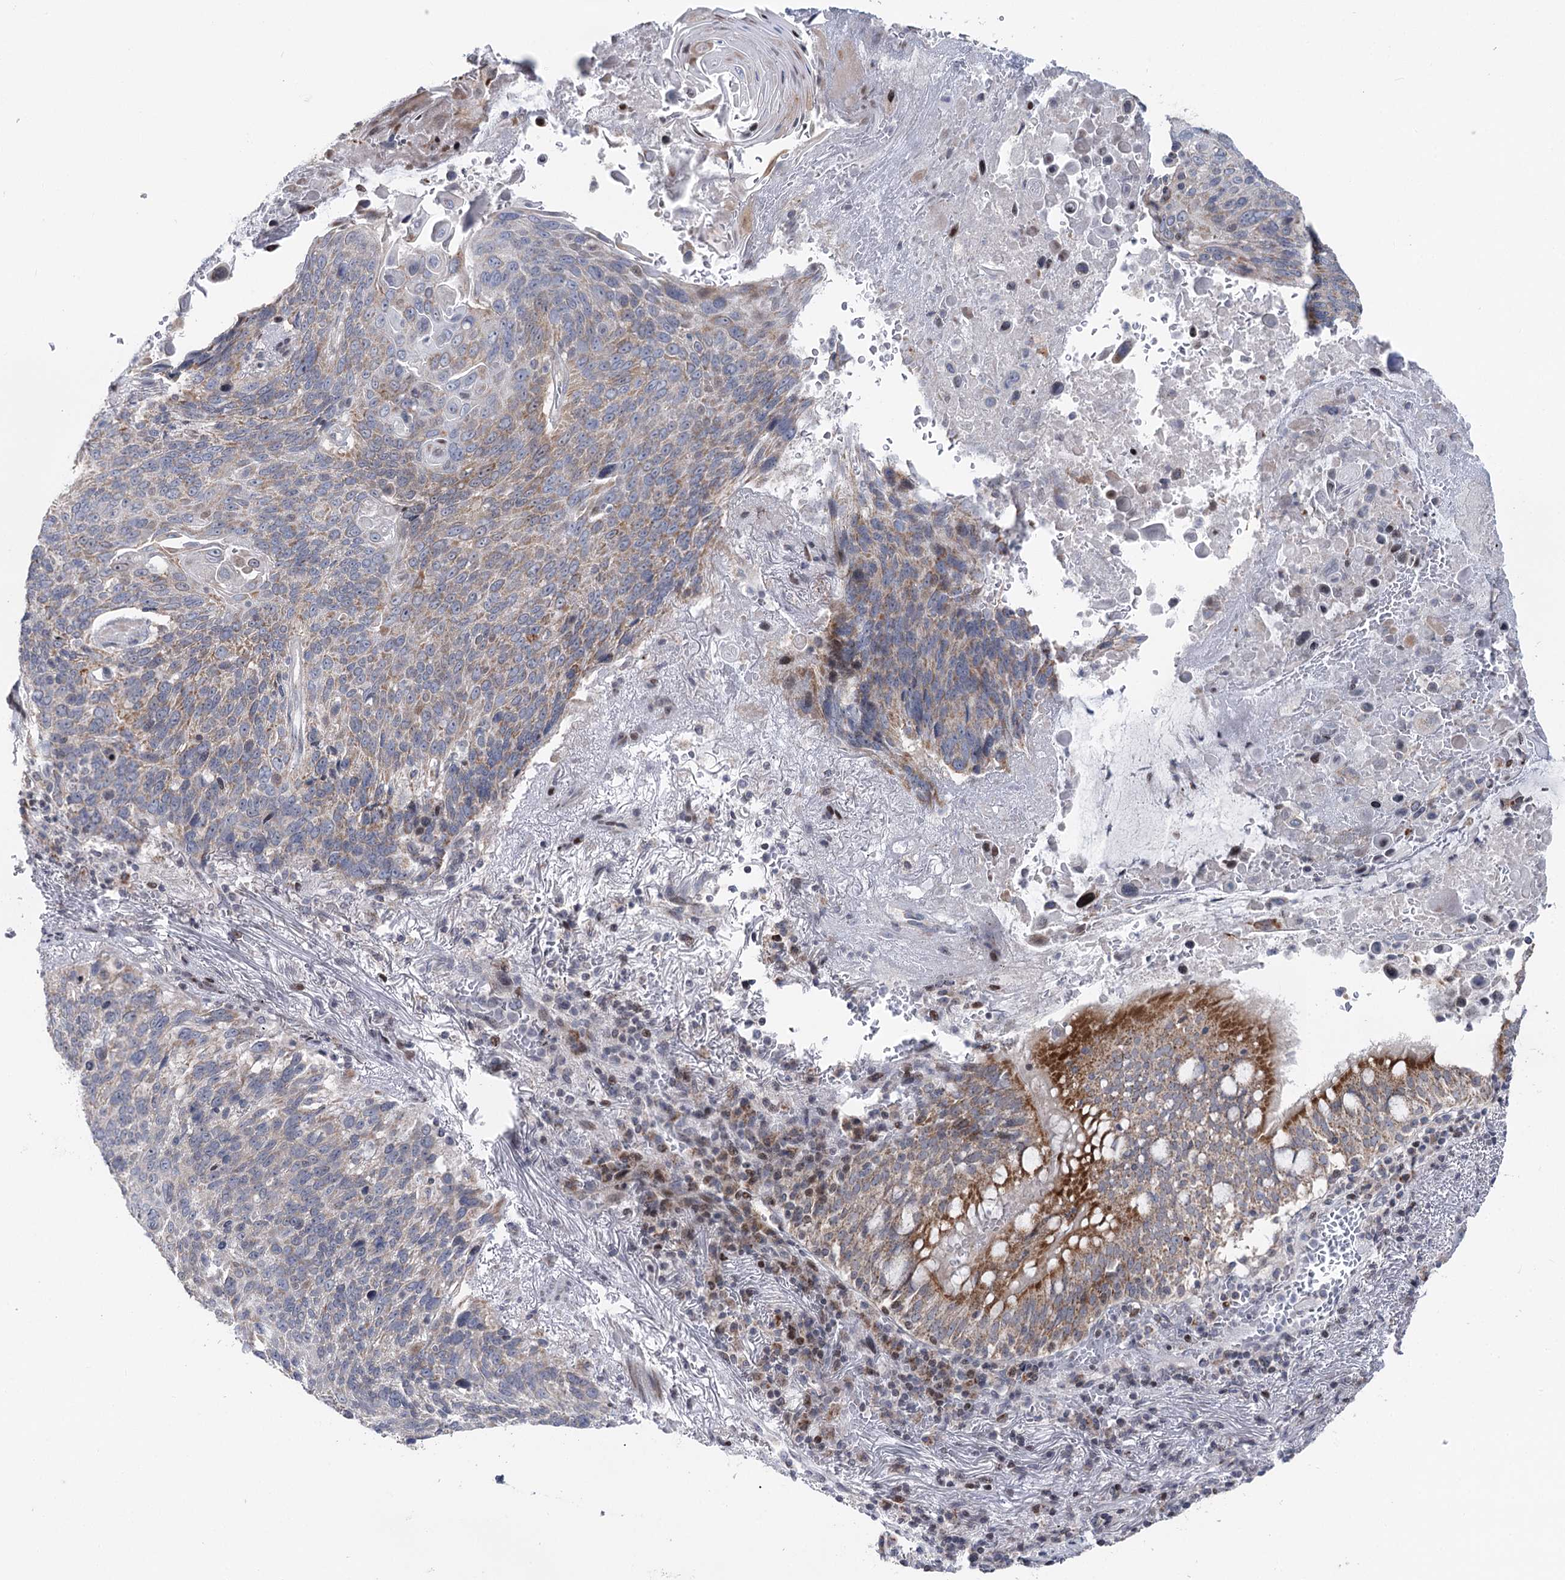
{"staining": {"intensity": "weak", "quantity": "25%-75%", "location": "cytoplasmic/membranous"}, "tissue": "lung cancer", "cell_type": "Tumor cells", "image_type": "cancer", "snomed": [{"axis": "morphology", "description": "Squamous cell carcinoma, NOS"}, {"axis": "topography", "description": "Lung"}], "caption": "Protein expression analysis of human squamous cell carcinoma (lung) reveals weak cytoplasmic/membranous expression in about 25%-75% of tumor cells.", "gene": "PTGR1", "patient": {"sex": "male", "age": 66}}